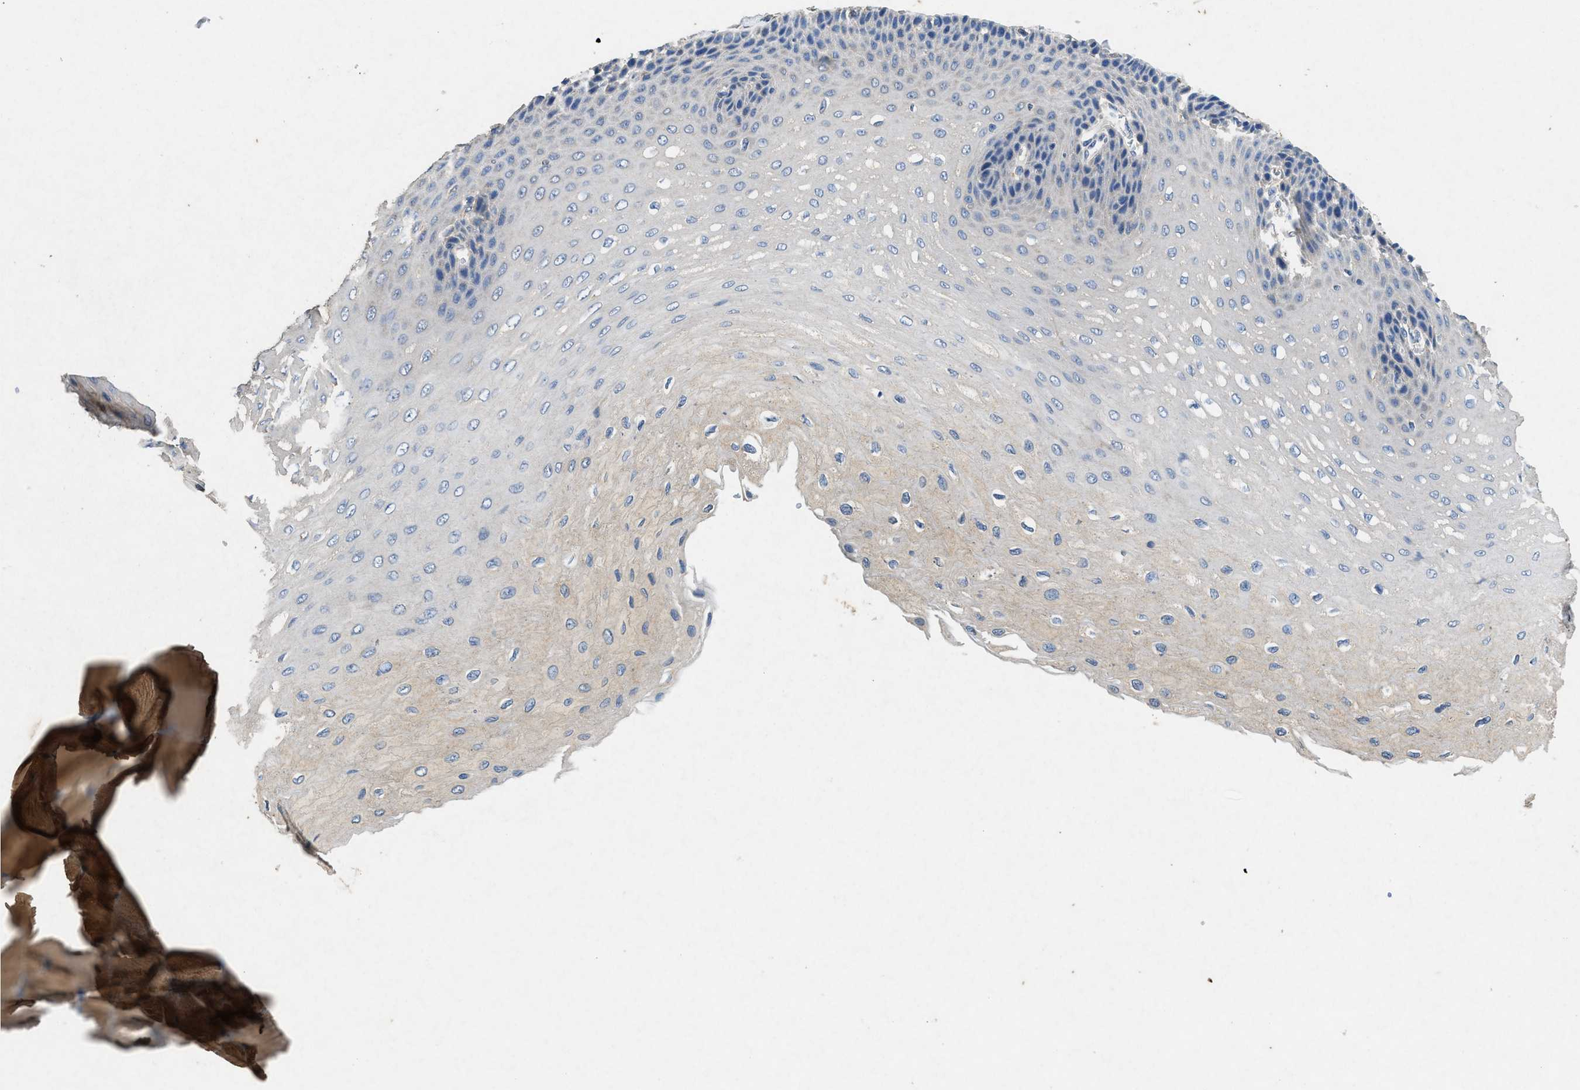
{"staining": {"intensity": "weak", "quantity": "<25%", "location": "cytoplasmic/membranous"}, "tissue": "esophagus", "cell_type": "Squamous epithelial cells", "image_type": "normal", "snomed": [{"axis": "morphology", "description": "Normal tissue, NOS"}, {"axis": "topography", "description": "Esophagus"}], "caption": "DAB immunohistochemical staining of normal human esophagus exhibits no significant staining in squamous epithelial cells. The staining was performed using DAB (3,3'-diaminobenzidine) to visualize the protein expression in brown, while the nuclei were stained in blue with hematoxylin (Magnification: 20x).", "gene": "CDK15", "patient": {"sex": "female", "age": 72}}